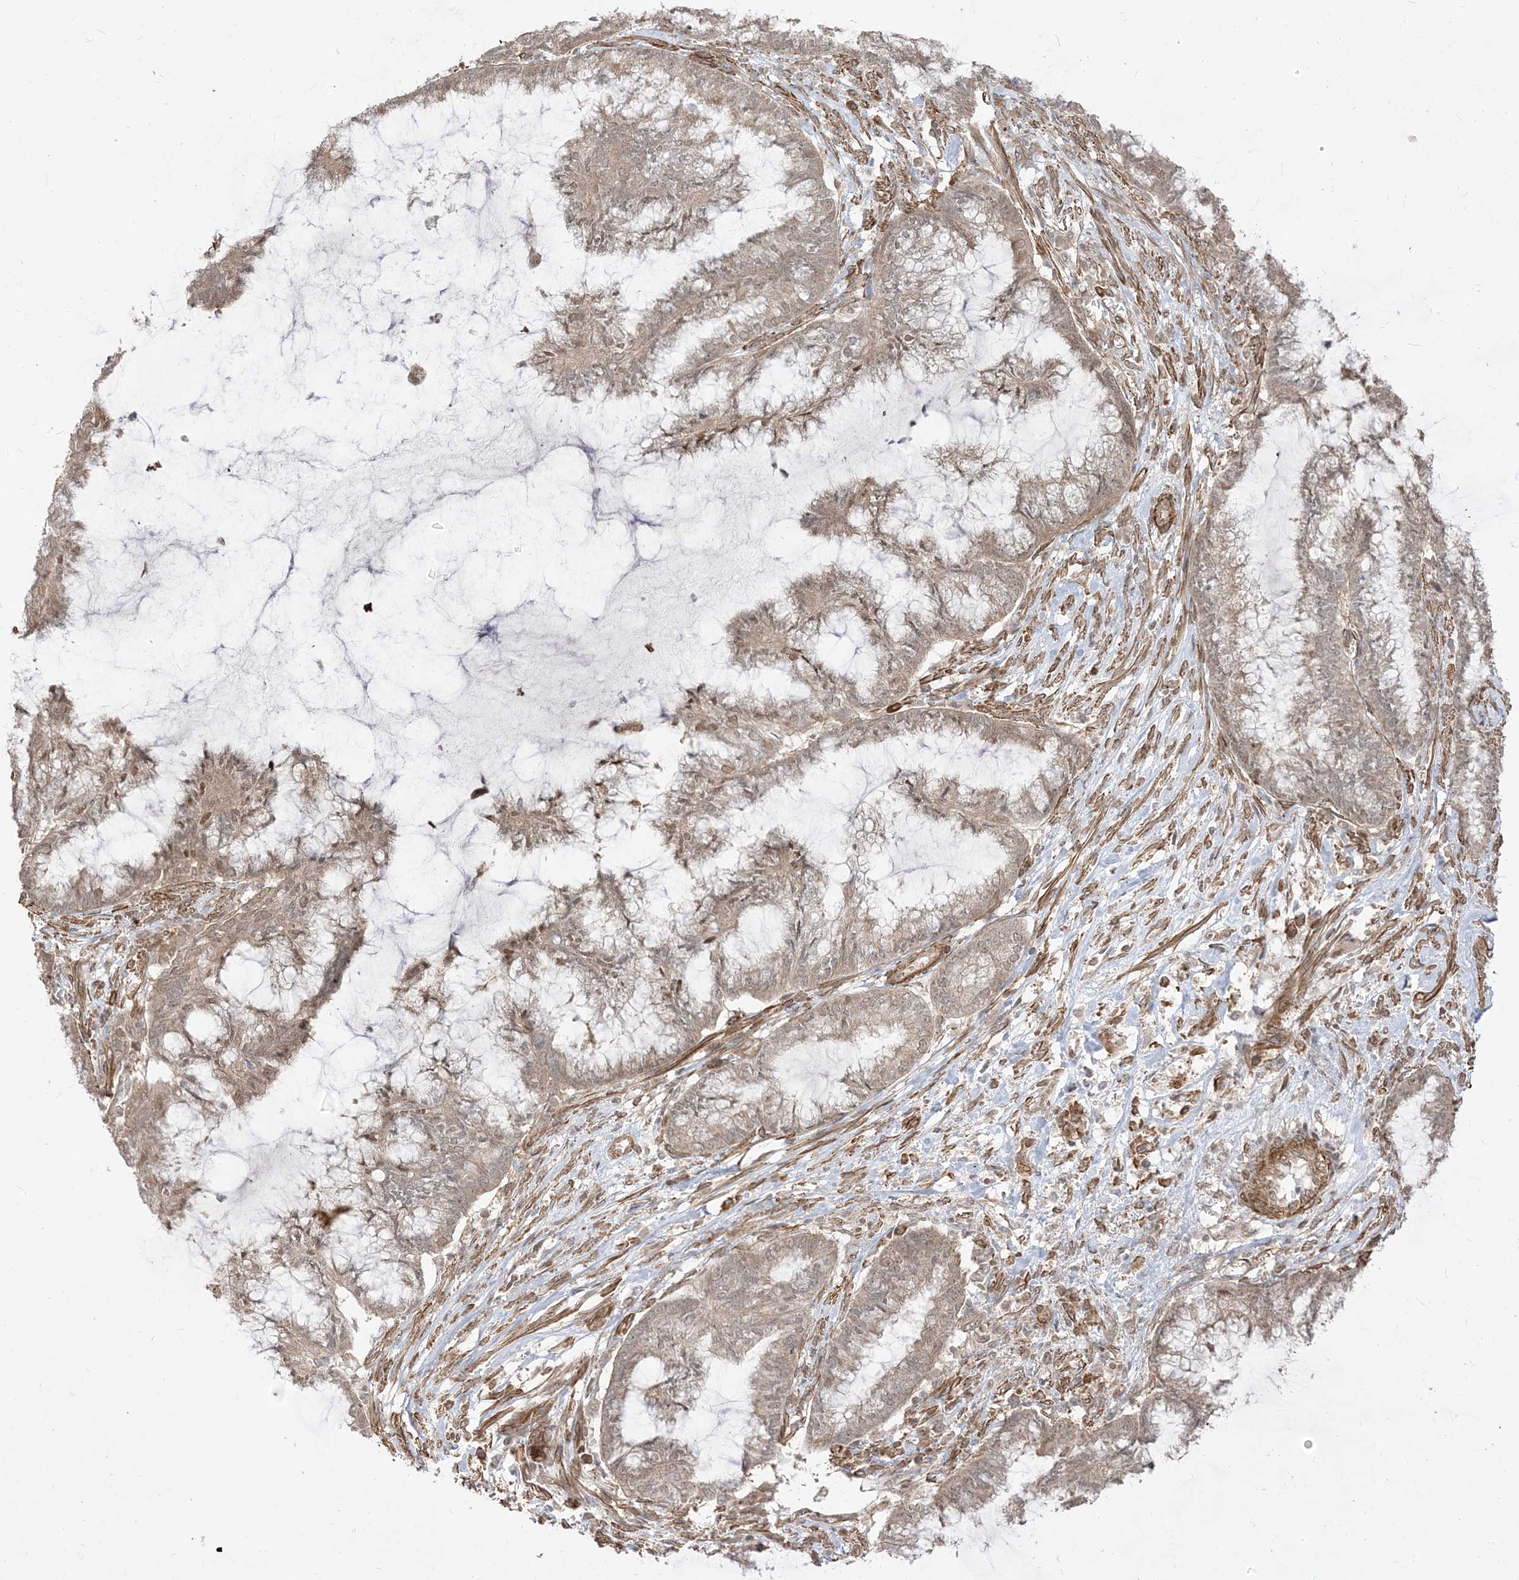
{"staining": {"intensity": "weak", "quantity": ">75%", "location": "cytoplasmic/membranous,nuclear"}, "tissue": "endometrial cancer", "cell_type": "Tumor cells", "image_type": "cancer", "snomed": [{"axis": "morphology", "description": "Adenocarcinoma, NOS"}, {"axis": "topography", "description": "Endometrium"}], "caption": "Immunohistochemical staining of human endometrial cancer shows low levels of weak cytoplasmic/membranous and nuclear protein expression in approximately >75% of tumor cells.", "gene": "TBCC", "patient": {"sex": "female", "age": 86}}